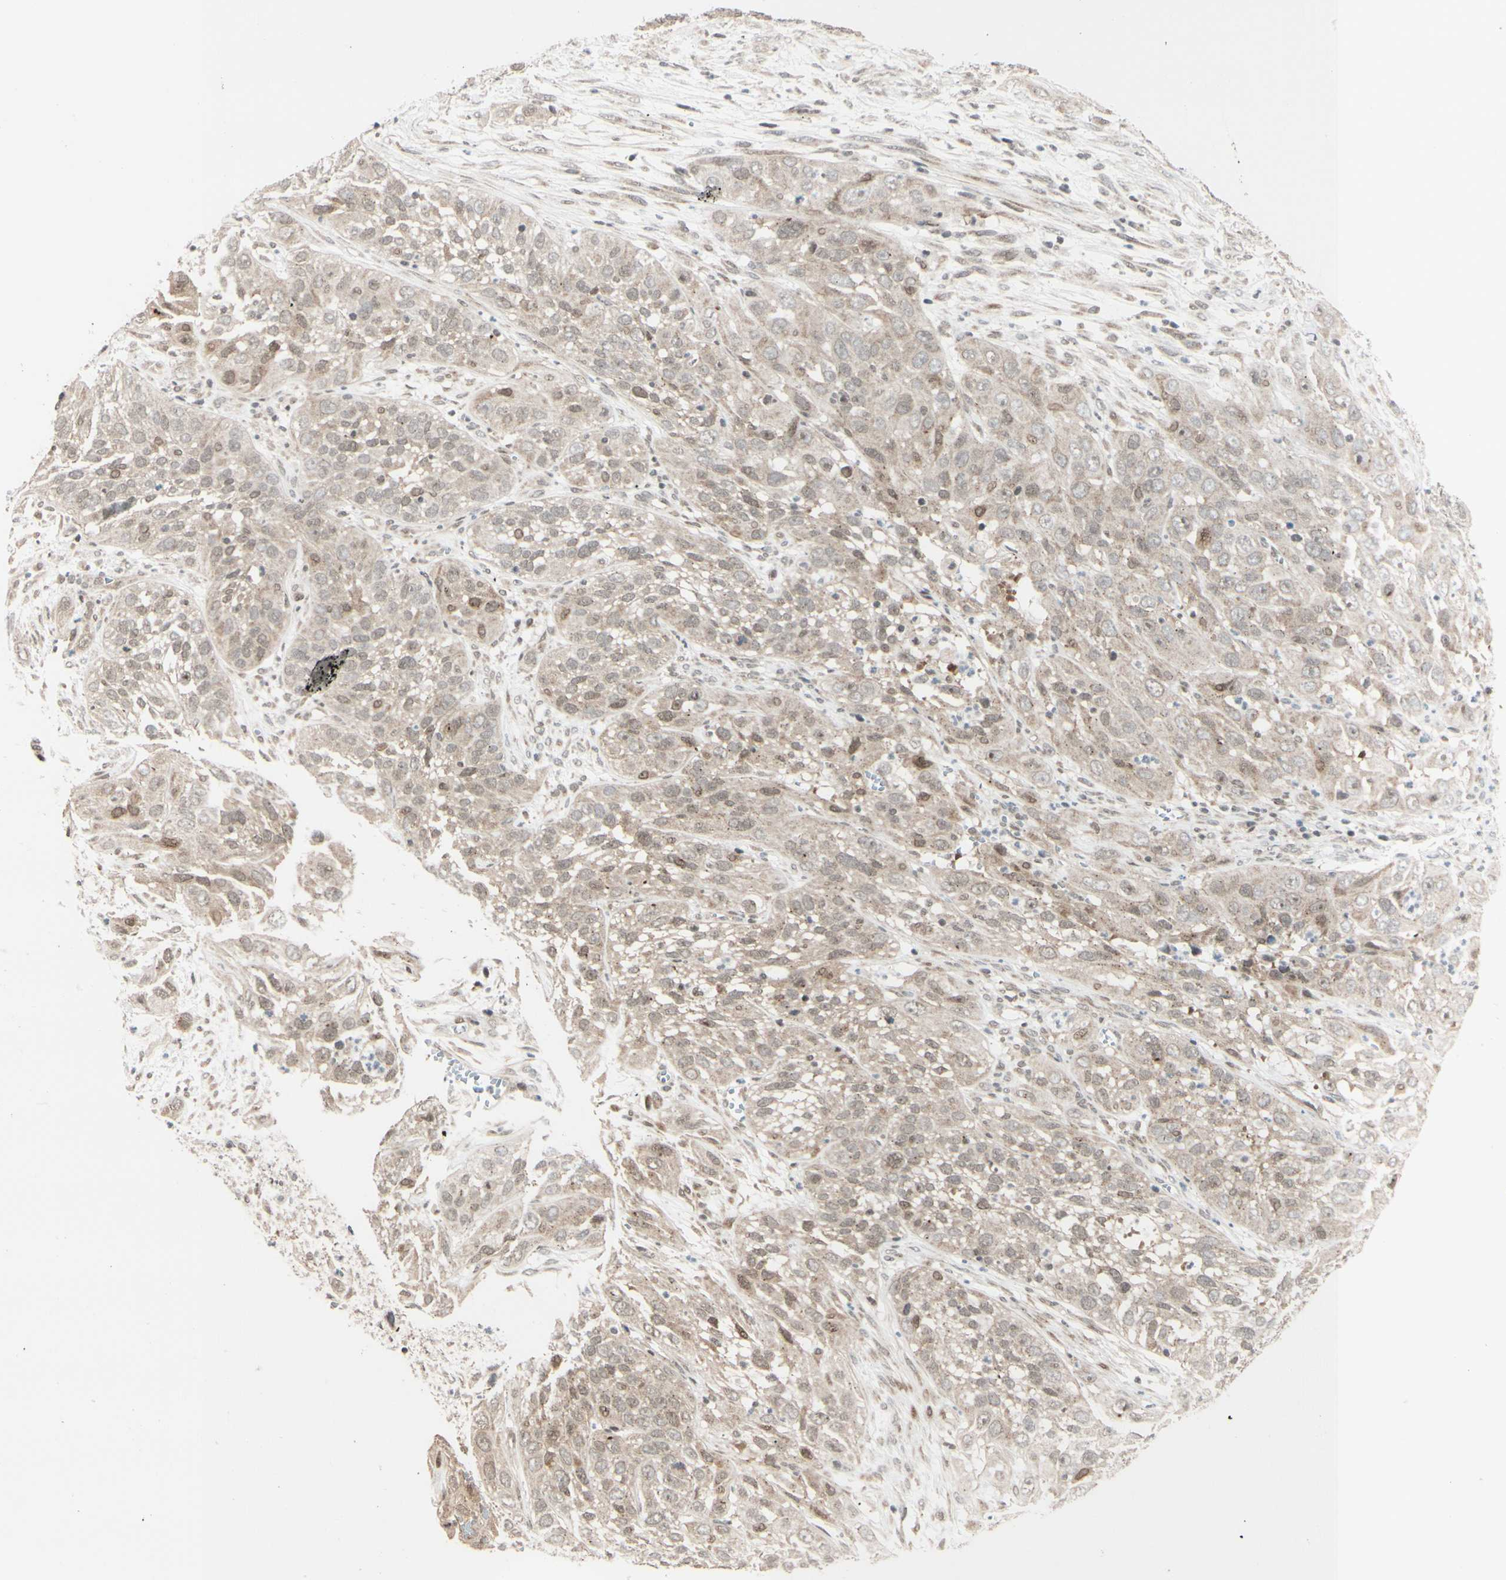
{"staining": {"intensity": "weak", "quantity": ">75%", "location": "cytoplasmic/membranous"}, "tissue": "cervical cancer", "cell_type": "Tumor cells", "image_type": "cancer", "snomed": [{"axis": "morphology", "description": "Squamous cell carcinoma, NOS"}, {"axis": "topography", "description": "Cervix"}], "caption": "High-power microscopy captured an immunohistochemistry (IHC) image of cervical squamous cell carcinoma, revealing weak cytoplasmic/membranous staining in about >75% of tumor cells.", "gene": "BRMS1", "patient": {"sex": "female", "age": 32}}